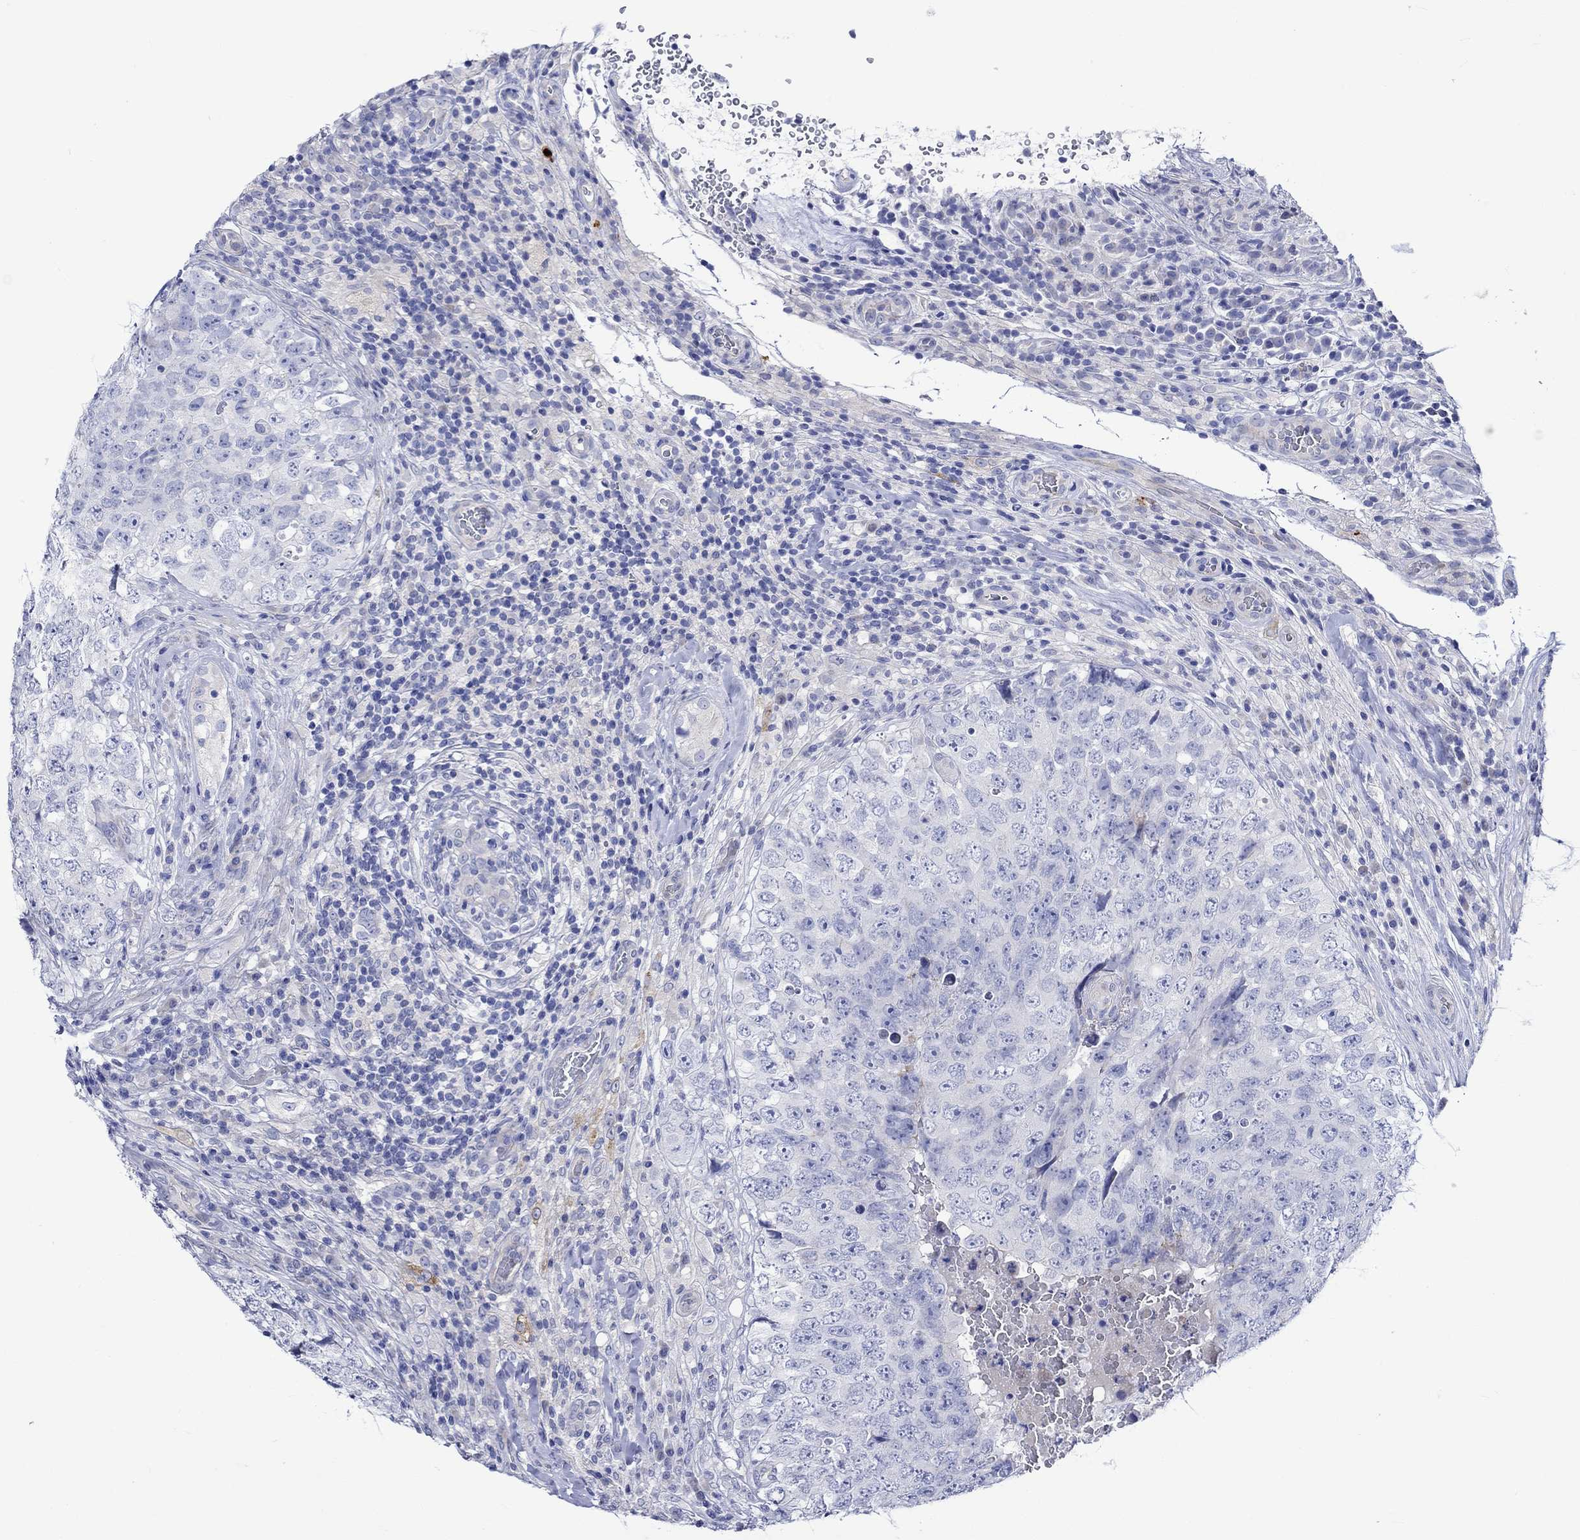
{"staining": {"intensity": "negative", "quantity": "none", "location": "none"}, "tissue": "testis cancer", "cell_type": "Tumor cells", "image_type": "cancer", "snomed": [{"axis": "morphology", "description": "Seminoma, NOS"}, {"axis": "topography", "description": "Testis"}], "caption": "IHC photomicrograph of neoplastic tissue: human seminoma (testis) stained with DAB (3,3'-diaminobenzidine) demonstrates no significant protein expression in tumor cells. (DAB immunohistochemistry visualized using brightfield microscopy, high magnification).", "gene": "NRIP3", "patient": {"sex": "male", "age": 34}}